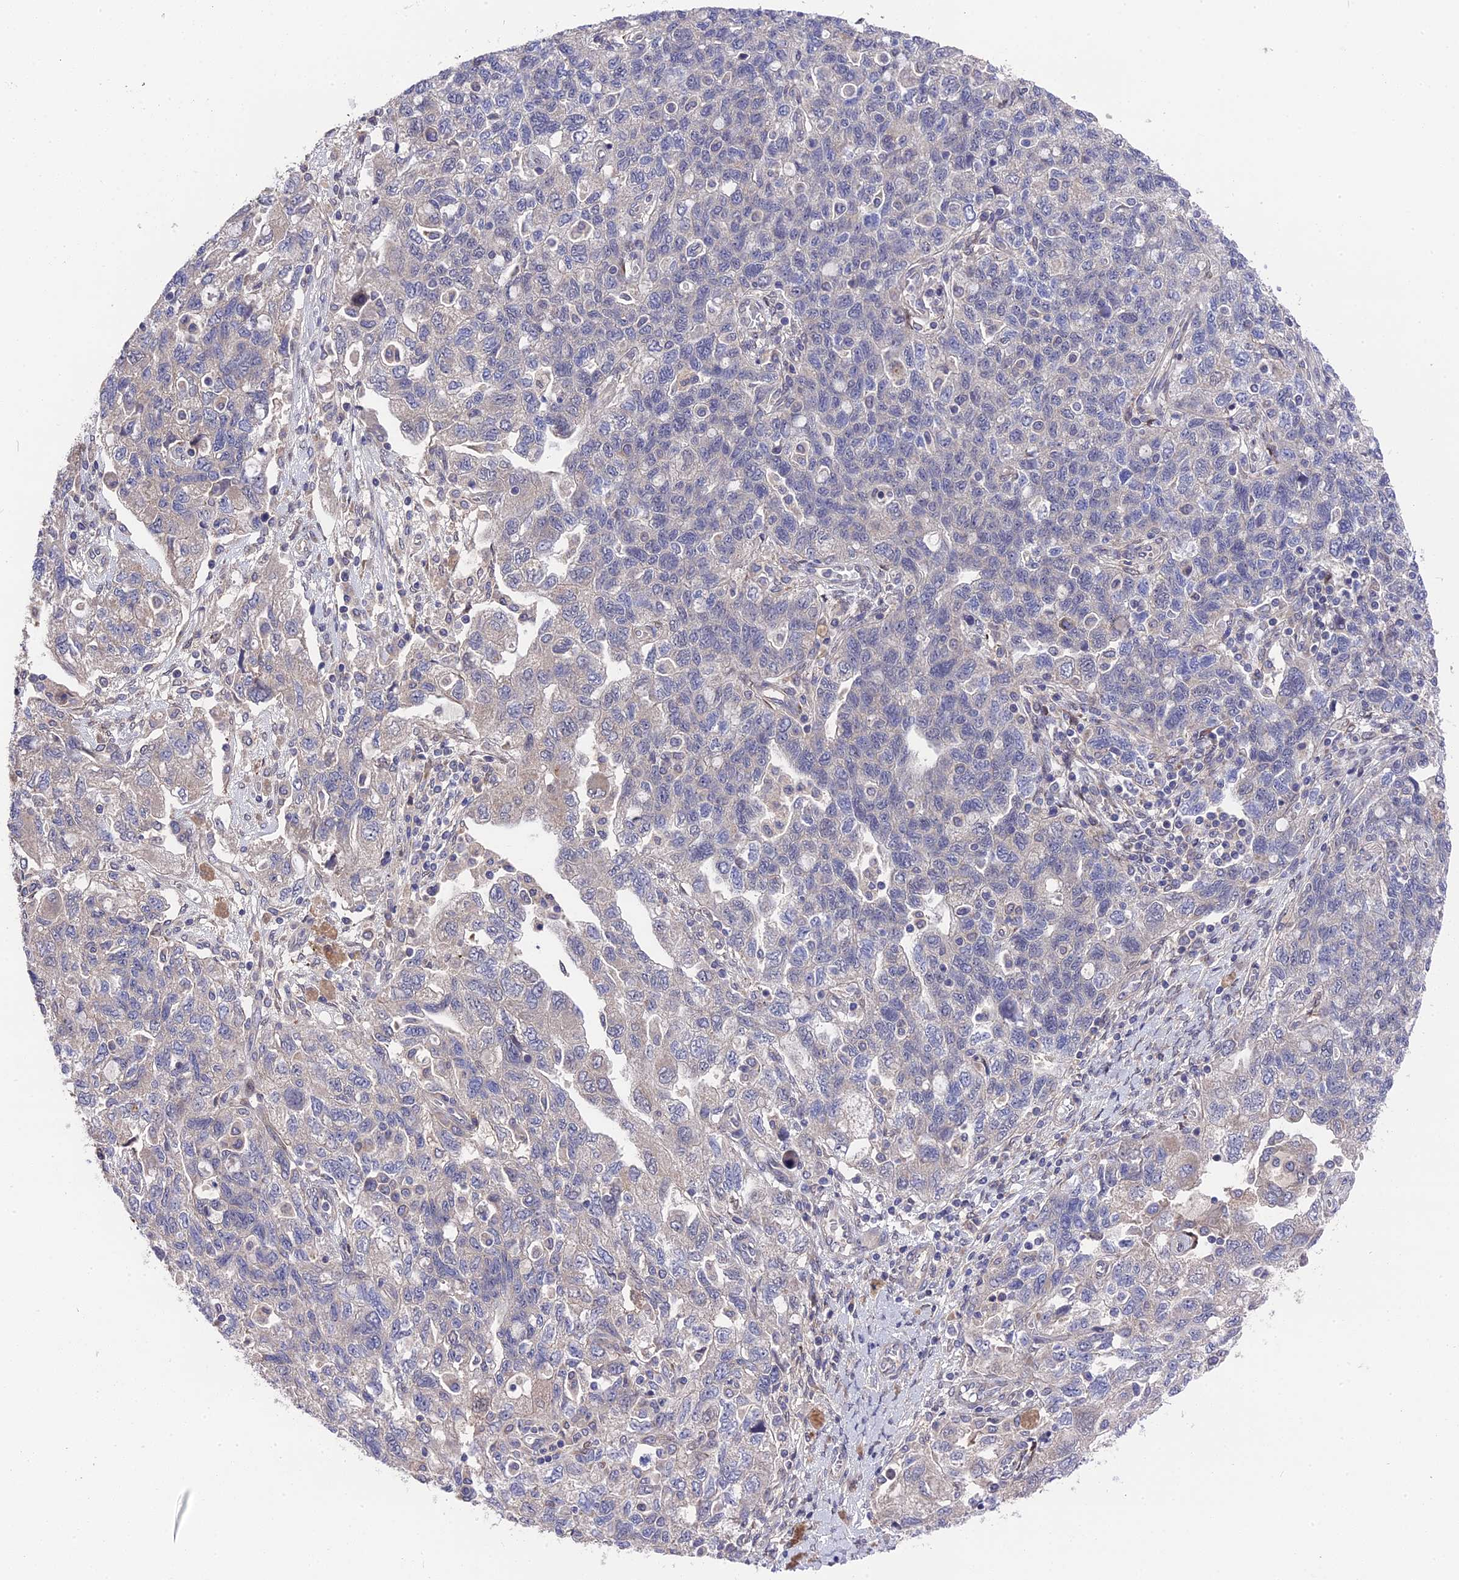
{"staining": {"intensity": "negative", "quantity": "none", "location": "none"}, "tissue": "ovarian cancer", "cell_type": "Tumor cells", "image_type": "cancer", "snomed": [{"axis": "morphology", "description": "Carcinoma, NOS"}, {"axis": "morphology", "description": "Cystadenocarcinoma, serous, NOS"}, {"axis": "topography", "description": "Ovary"}], "caption": "IHC of human ovarian carcinoma demonstrates no positivity in tumor cells.", "gene": "ZCCHC2", "patient": {"sex": "female", "age": 69}}